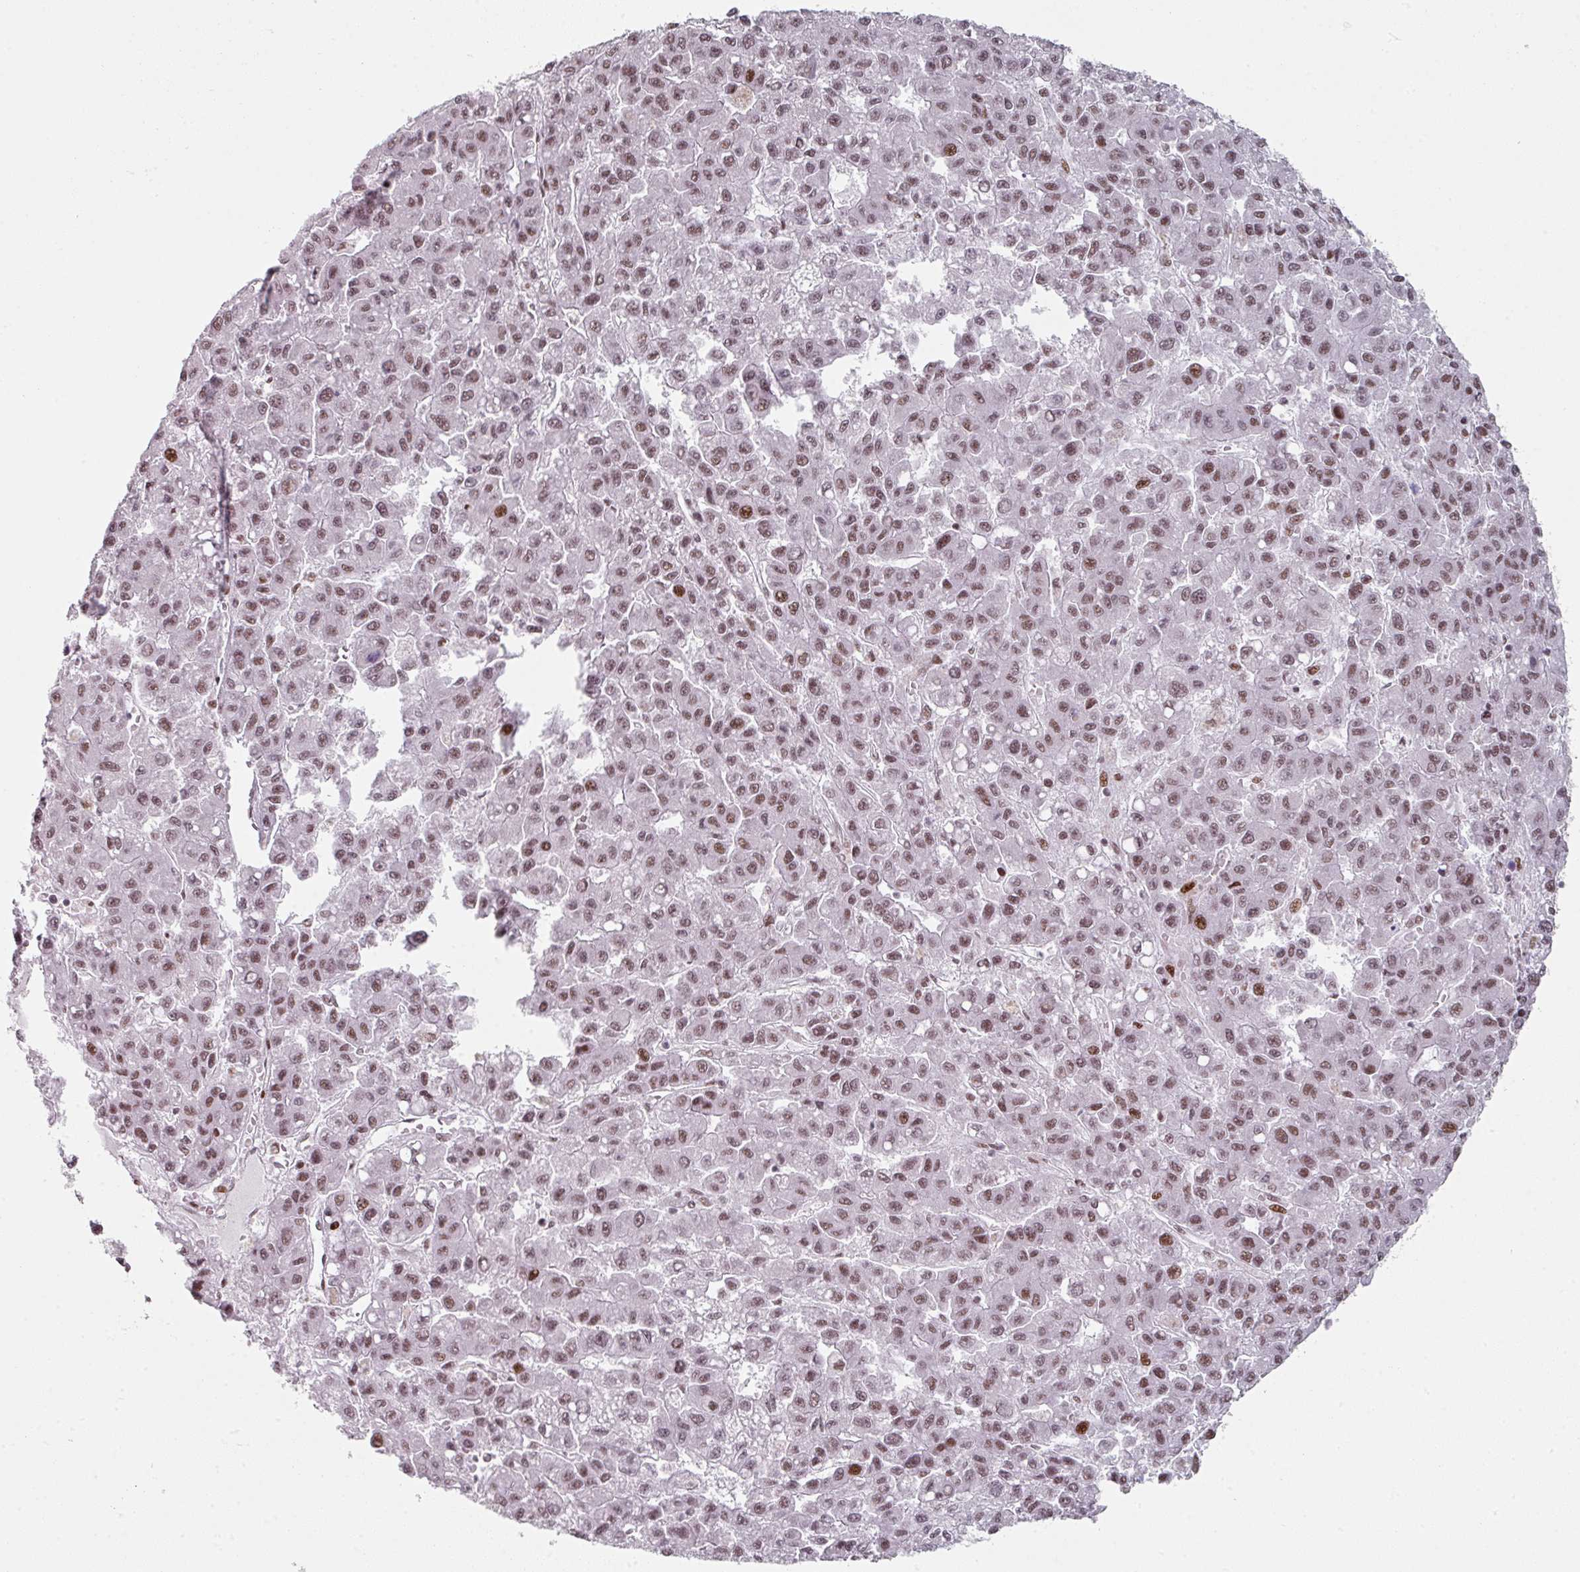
{"staining": {"intensity": "moderate", "quantity": ">75%", "location": "nuclear"}, "tissue": "liver cancer", "cell_type": "Tumor cells", "image_type": "cancer", "snomed": [{"axis": "morphology", "description": "Carcinoma, Hepatocellular, NOS"}, {"axis": "topography", "description": "Liver"}], "caption": "Liver cancer (hepatocellular carcinoma) was stained to show a protein in brown. There is medium levels of moderate nuclear staining in approximately >75% of tumor cells.", "gene": "SF3B5", "patient": {"sex": "male", "age": 70}}